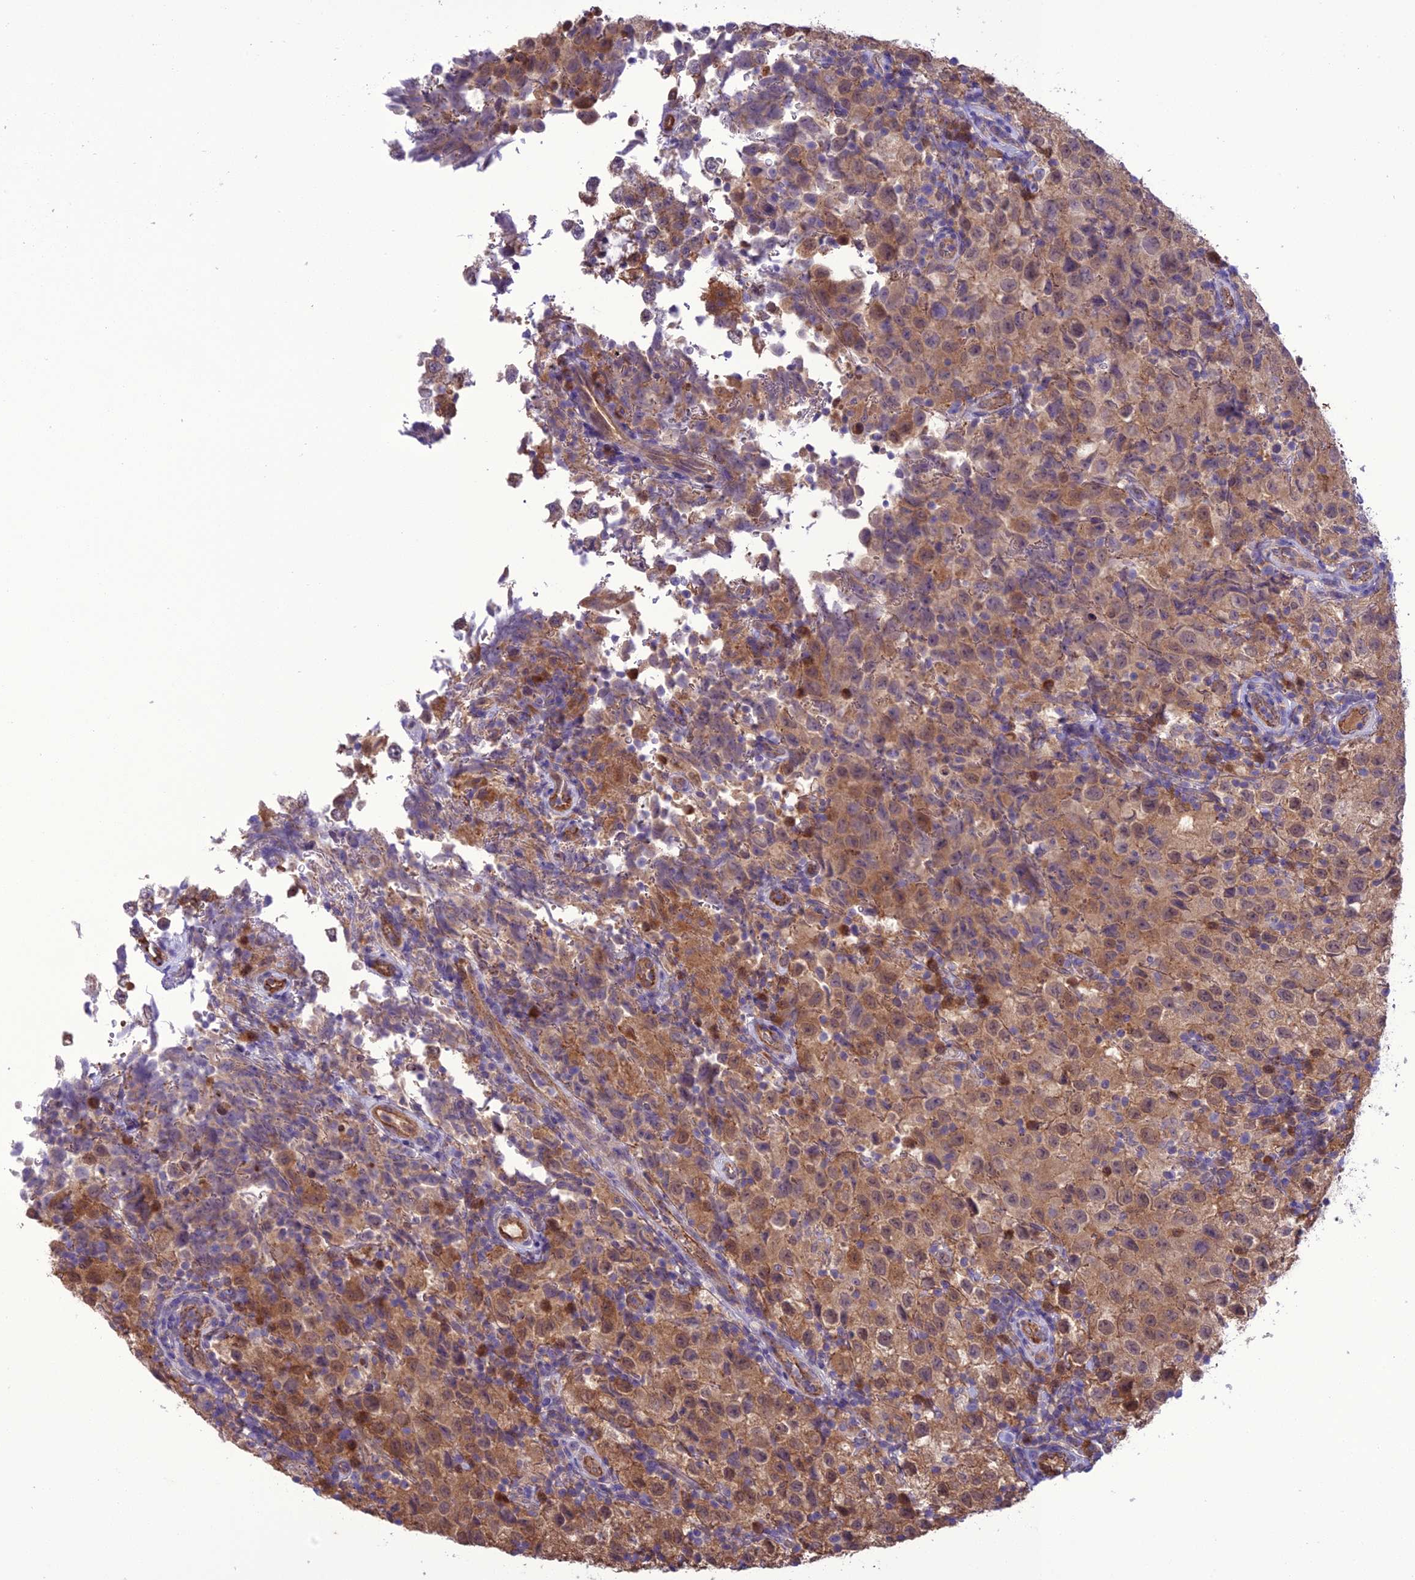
{"staining": {"intensity": "moderate", "quantity": ">75%", "location": "cytoplasmic/membranous"}, "tissue": "testis cancer", "cell_type": "Tumor cells", "image_type": "cancer", "snomed": [{"axis": "morphology", "description": "Seminoma, NOS"}, {"axis": "morphology", "description": "Carcinoma, Embryonal, NOS"}, {"axis": "topography", "description": "Testis"}], "caption": "Immunohistochemical staining of human testis seminoma shows medium levels of moderate cytoplasmic/membranous expression in approximately >75% of tumor cells.", "gene": "BORCS6", "patient": {"sex": "male", "age": 41}}